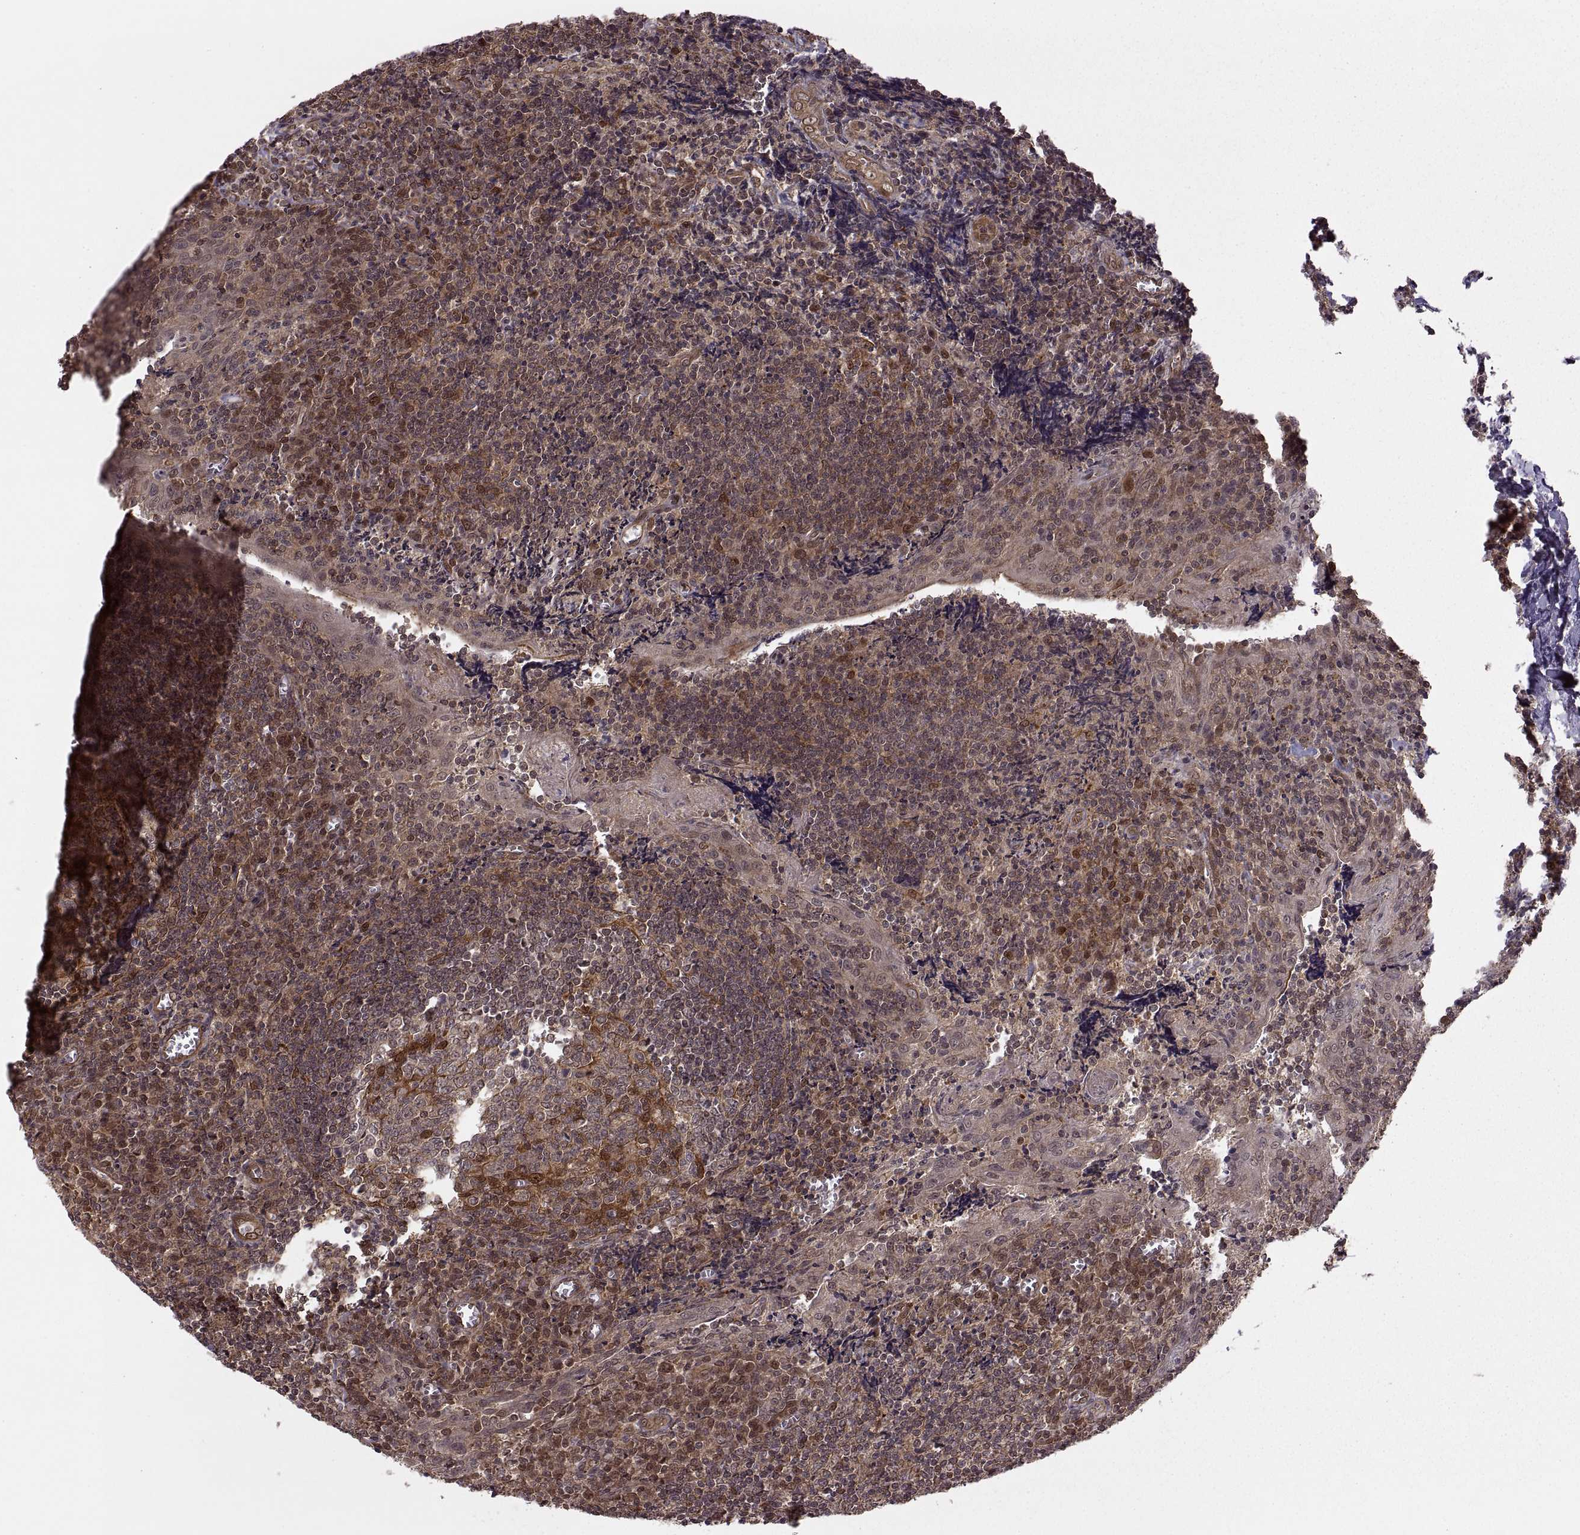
{"staining": {"intensity": "strong", "quantity": "25%-75%", "location": "cytoplasmic/membranous,nuclear"}, "tissue": "tonsil", "cell_type": "Germinal center cells", "image_type": "normal", "snomed": [{"axis": "morphology", "description": "Normal tissue, NOS"}, {"axis": "morphology", "description": "Inflammation, NOS"}, {"axis": "topography", "description": "Tonsil"}], "caption": "Tonsil stained with immunohistochemistry shows strong cytoplasmic/membranous,nuclear expression in about 25%-75% of germinal center cells.", "gene": "DEDD", "patient": {"sex": "female", "age": 31}}